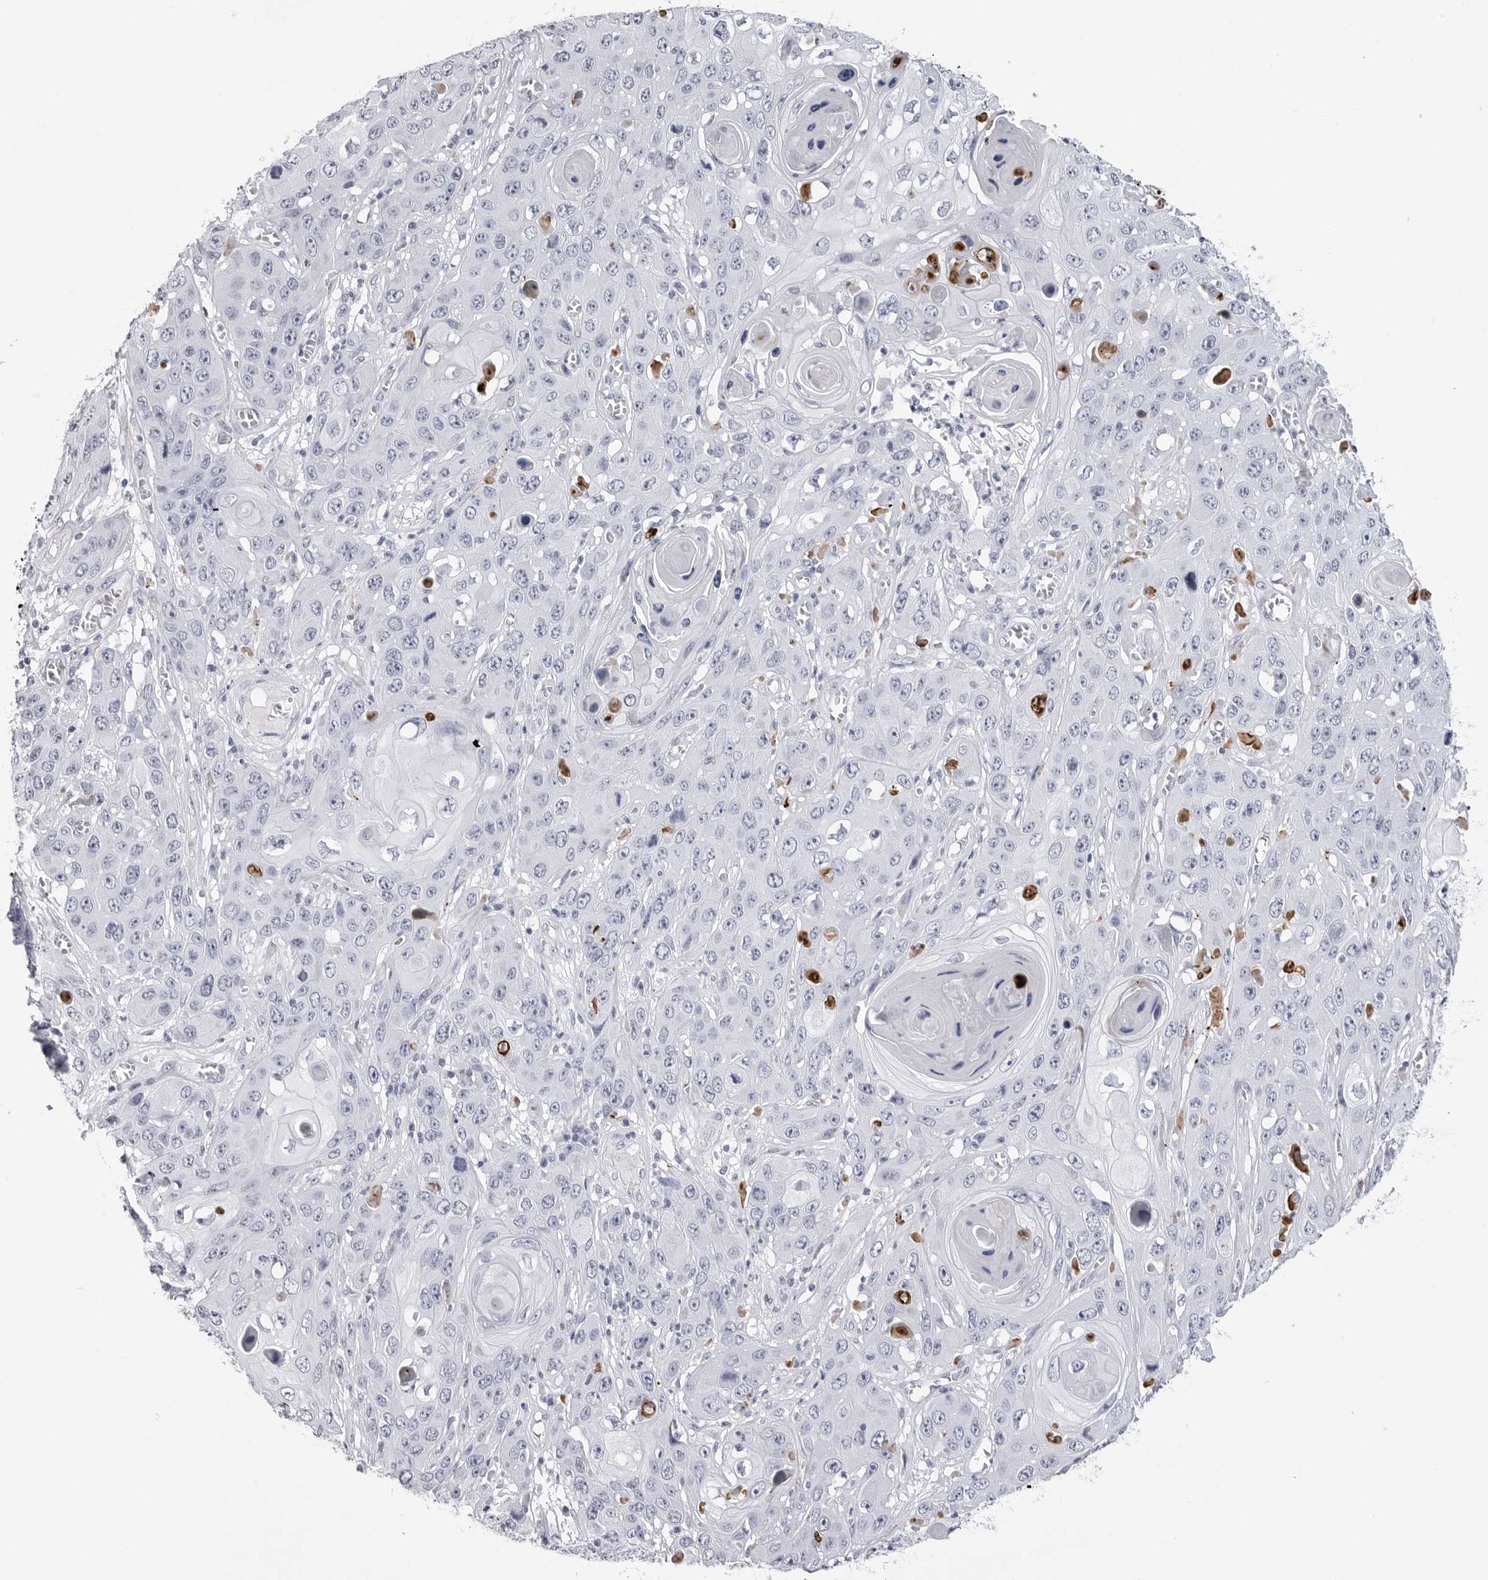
{"staining": {"intensity": "negative", "quantity": "none", "location": "none"}, "tissue": "skin cancer", "cell_type": "Tumor cells", "image_type": "cancer", "snomed": [{"axis": "morphology", "description": "Squamous cell carcinoma, NOS"}, {"axis": "topography", "description": "Skin"}], "caption": "Immunohistochemistry (IHC) micrograph of skin cancer (squamous cell carcinoma) stained for a protein (brown), which reveals no positivity in tumor cells. The staining was performed using DAB (3,3'-diaminobenzidine) to visualize the protein expression in brown, while the nuclei were stained in blue with hematoxylin (Magnification: 20x).", "gene": "COL26A1", "patient": {"sex": "male", "age": 55}}